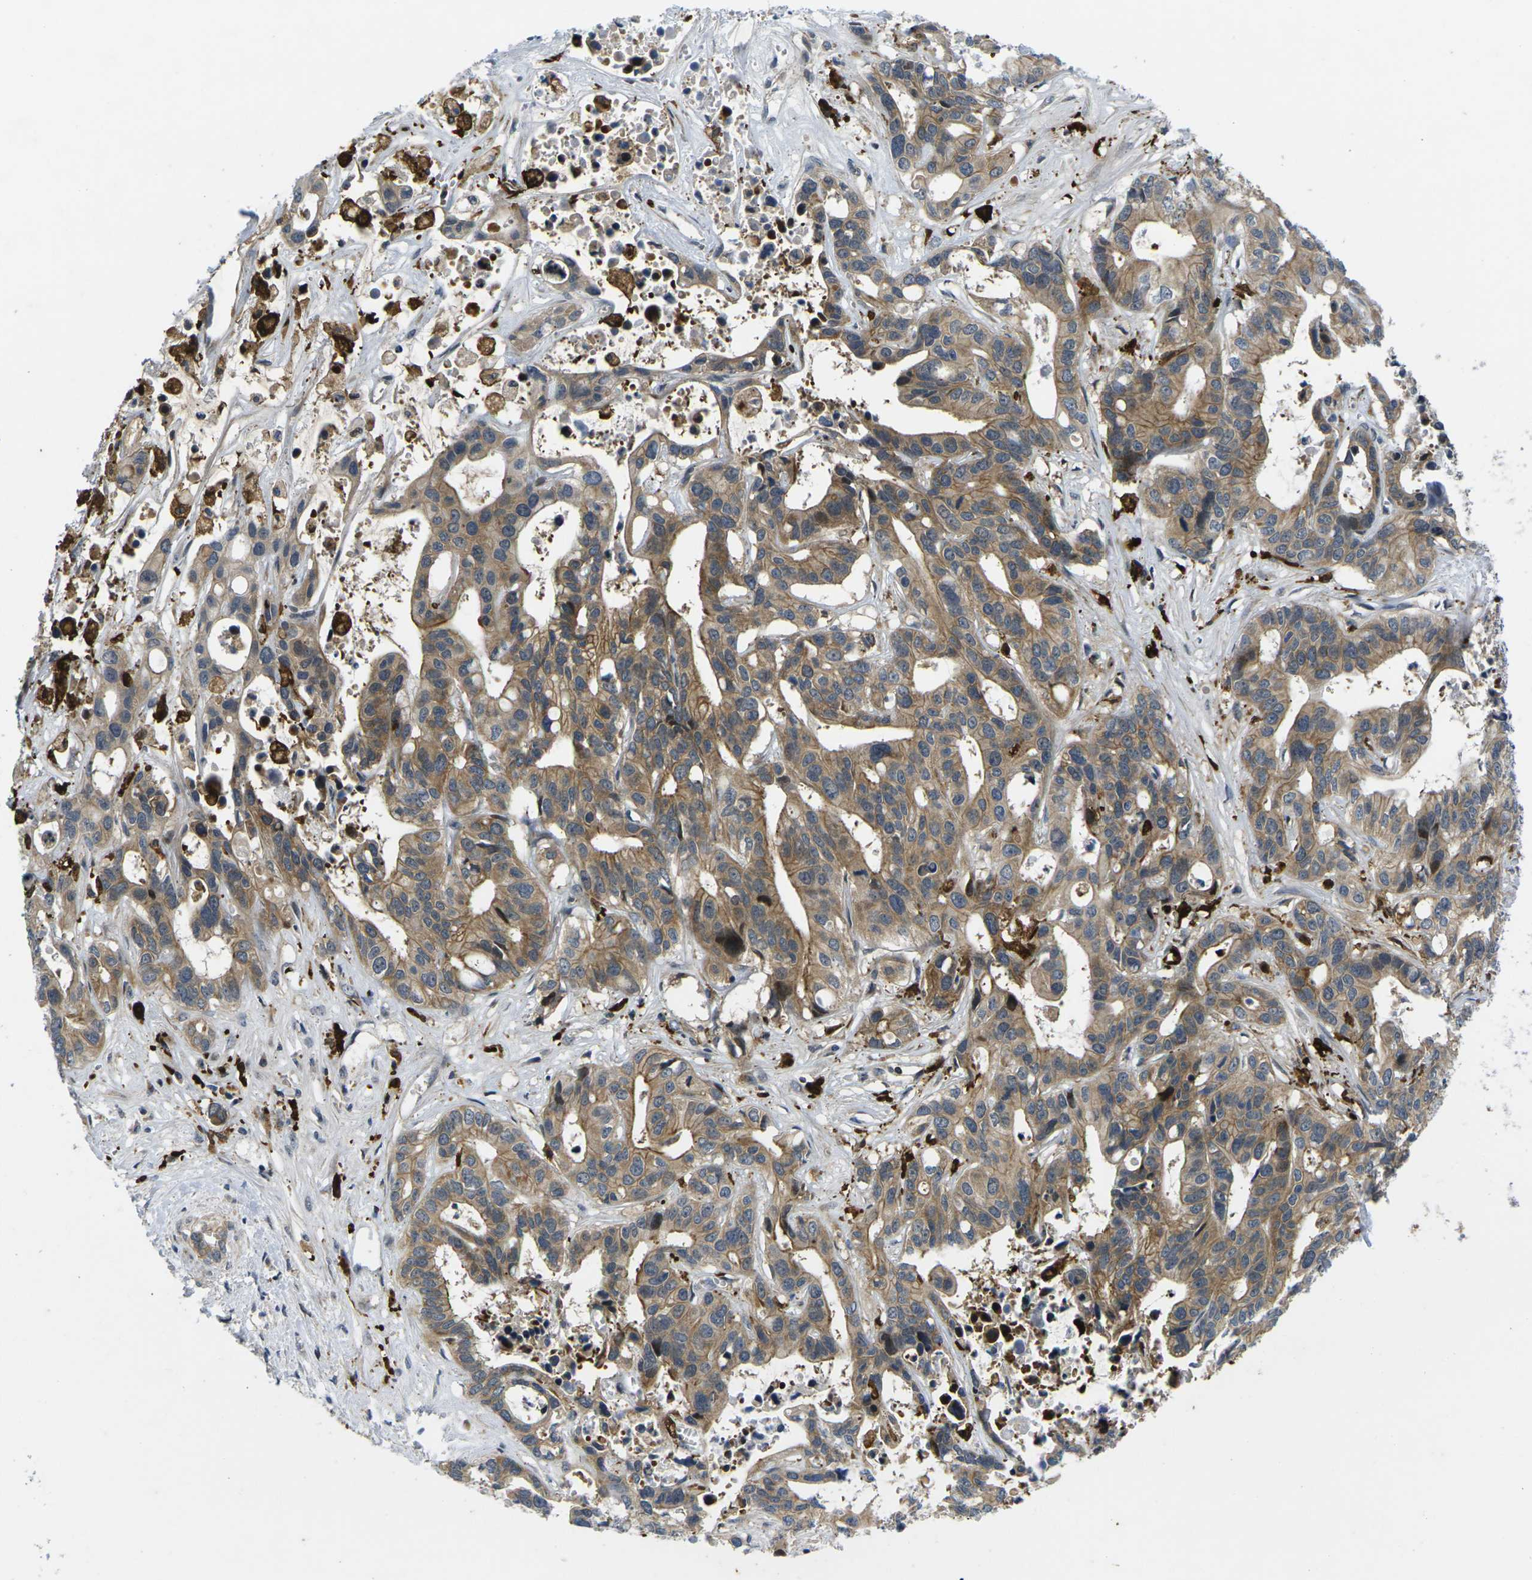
{"staining": {"intensity": "moderate", "quantity": ">75%", "location": "cytoplasmic/membranous"}, "tissue": "liver cancer", "cell_type": "Tumor cells", "image_type": "cancer", "snomed": [{"axis": "morphology", "description": "Cholangiocarcinoma"}, {"axis": "topography", "description": "Liver"}], "caption": "Moderate cytoplasmic/membranous staining is present in about >75% of tumor cells in liver cancer. The staining is performed using DAB (3,3'-diaminobenzidine) brown chromogen to label protein expression. The nuclei are counter-stained blue using hematoxylin.", "gene": "ROBO2", "patient": {"sex": "female", "age": 65}}